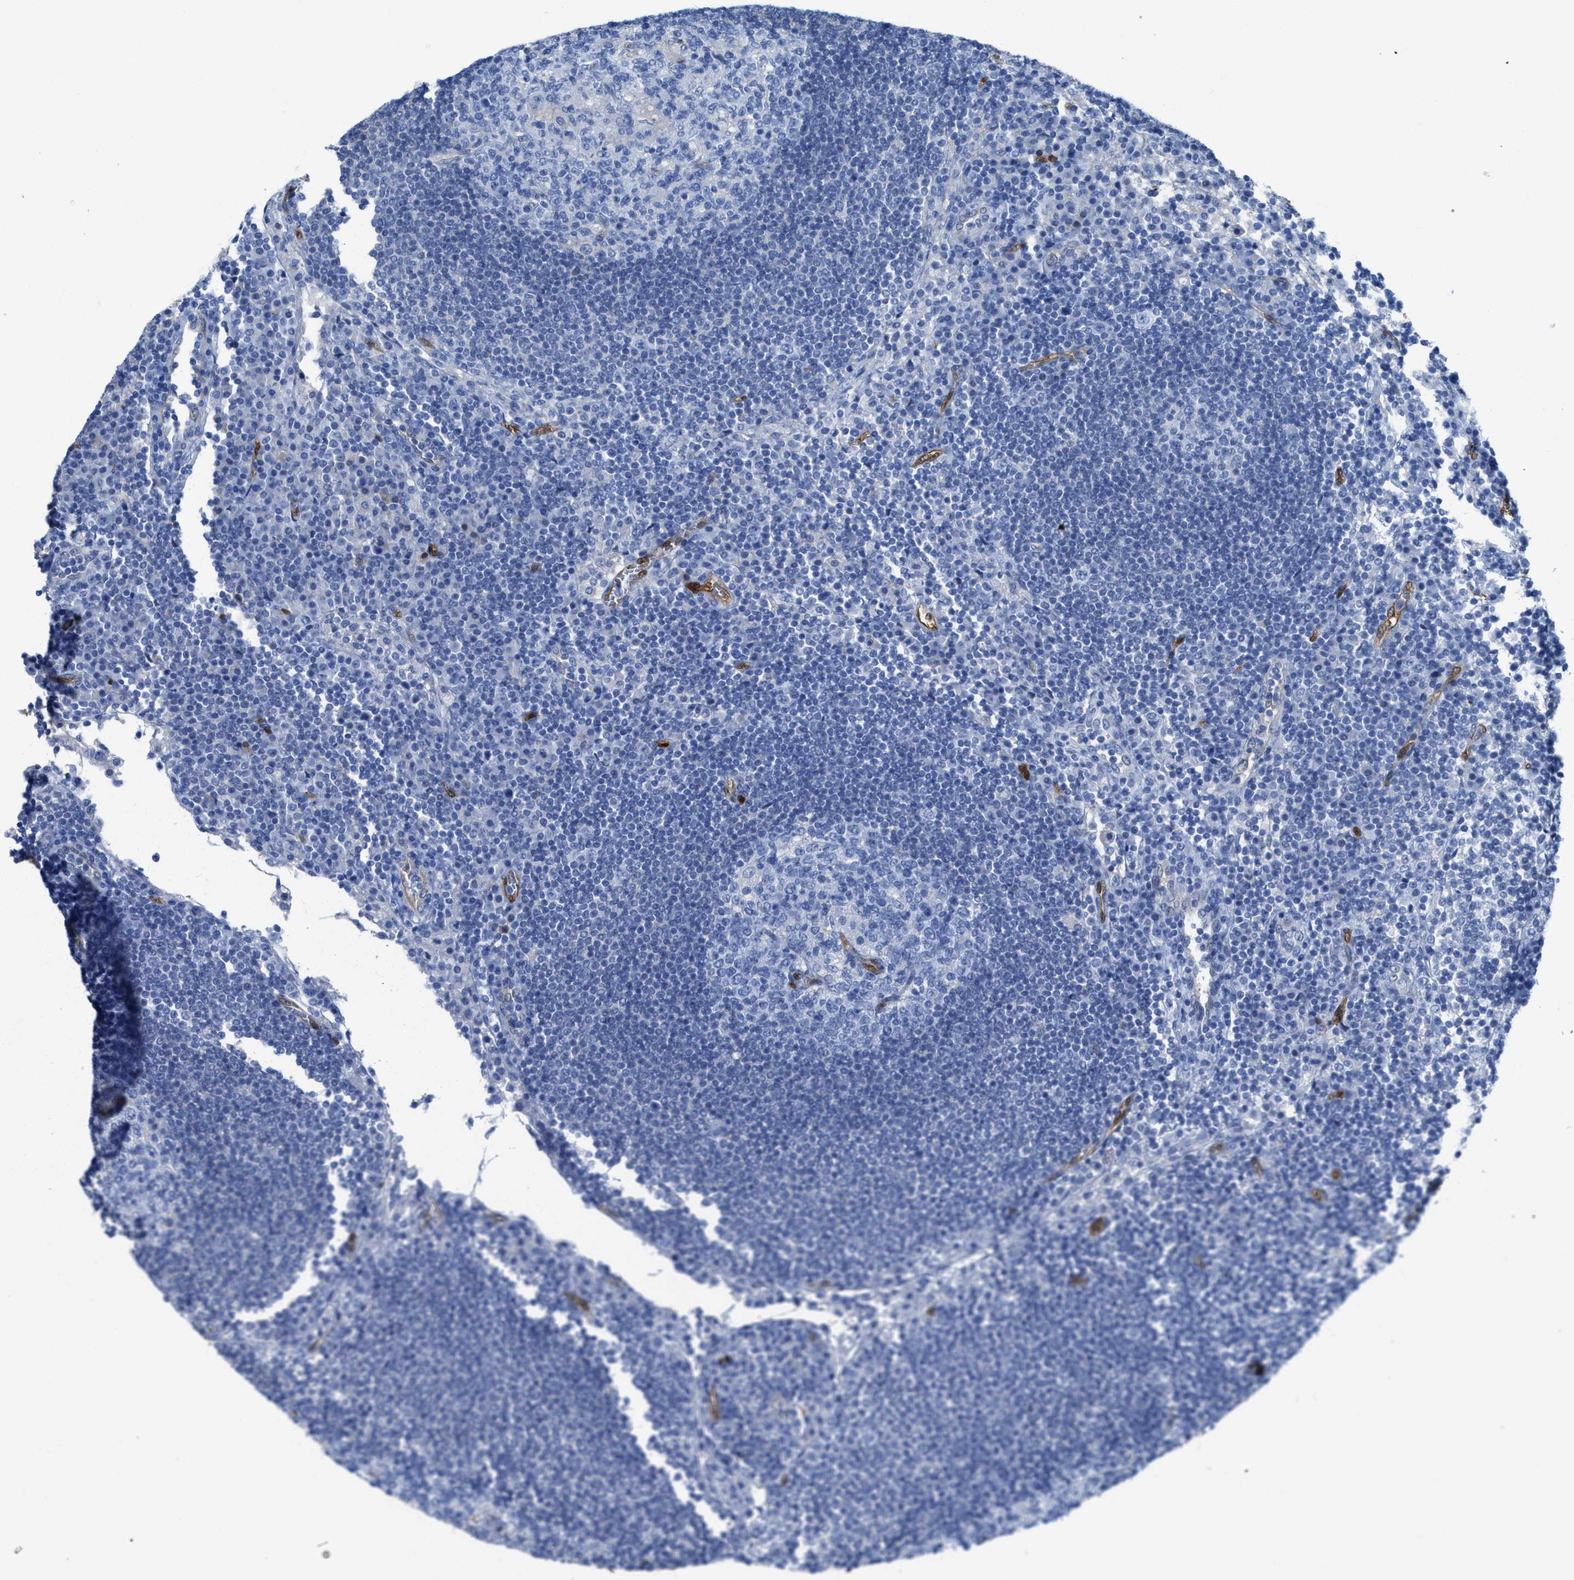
{"staining": {"intensity": "negative", "quantity": "none", "location": "none"}, "tissue": "lymph node", "cell_type": "Germinal center cells", "image_type": "normal", "snomed": [{"axis": "morphology", "description": "Normal tissue, NOS"}, {"axis": "topography", "description": "Lymph node"}], "caption": "Immunohistochemistry (IHC) photomicrograph of benign lymph node: human lymph node stained with DAB shows no significant protein expression in germinal center cells. (Brightfield microscopy of DAB immunohistochemistry at high magnification).", "gene": "ASS1", "patient": {"sex": "female", "age": 53}}